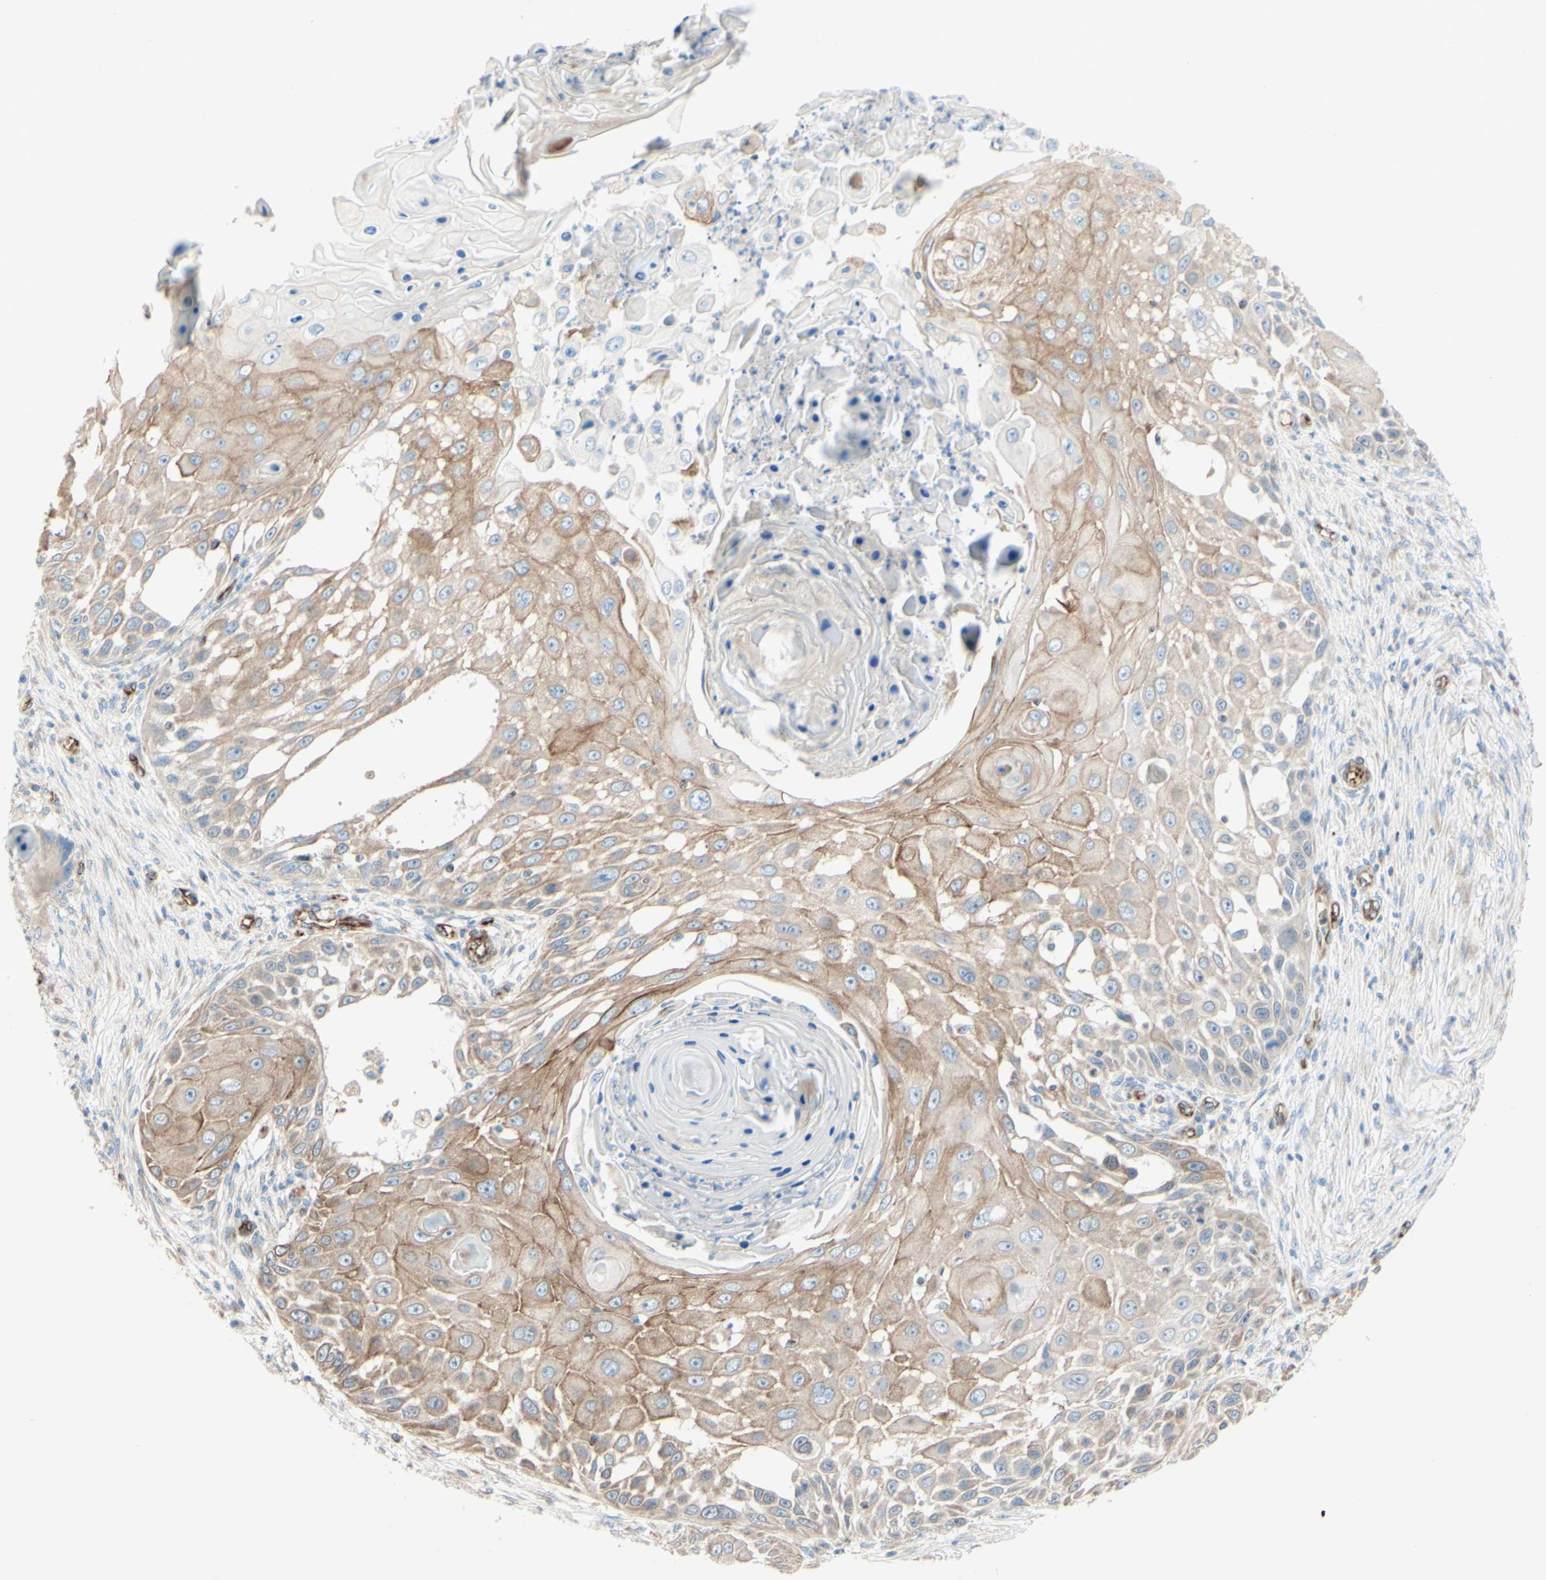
{"staining": {"intensity": "weak", "quantity": ">75%", "location": "cytoplasmic/membranous"}, "tissue": "skin cancer", "cell_type": "Tumor cells", "image_type": "cancer", "snomed": [{"axis": "morphology", "description": "Squamous cell carcinoma, NOS"}, {"axis": "topography", "description": "Skin"}], "caption": "Human skin cancer (squamous cell carcinoma) stained with a brown dye displays weak cytoplasmic/membranous positive positivity in approximately >75% of tumor cells.", "gene": "ENDOD1", "patient": {"sex": "female", "age": 44}}